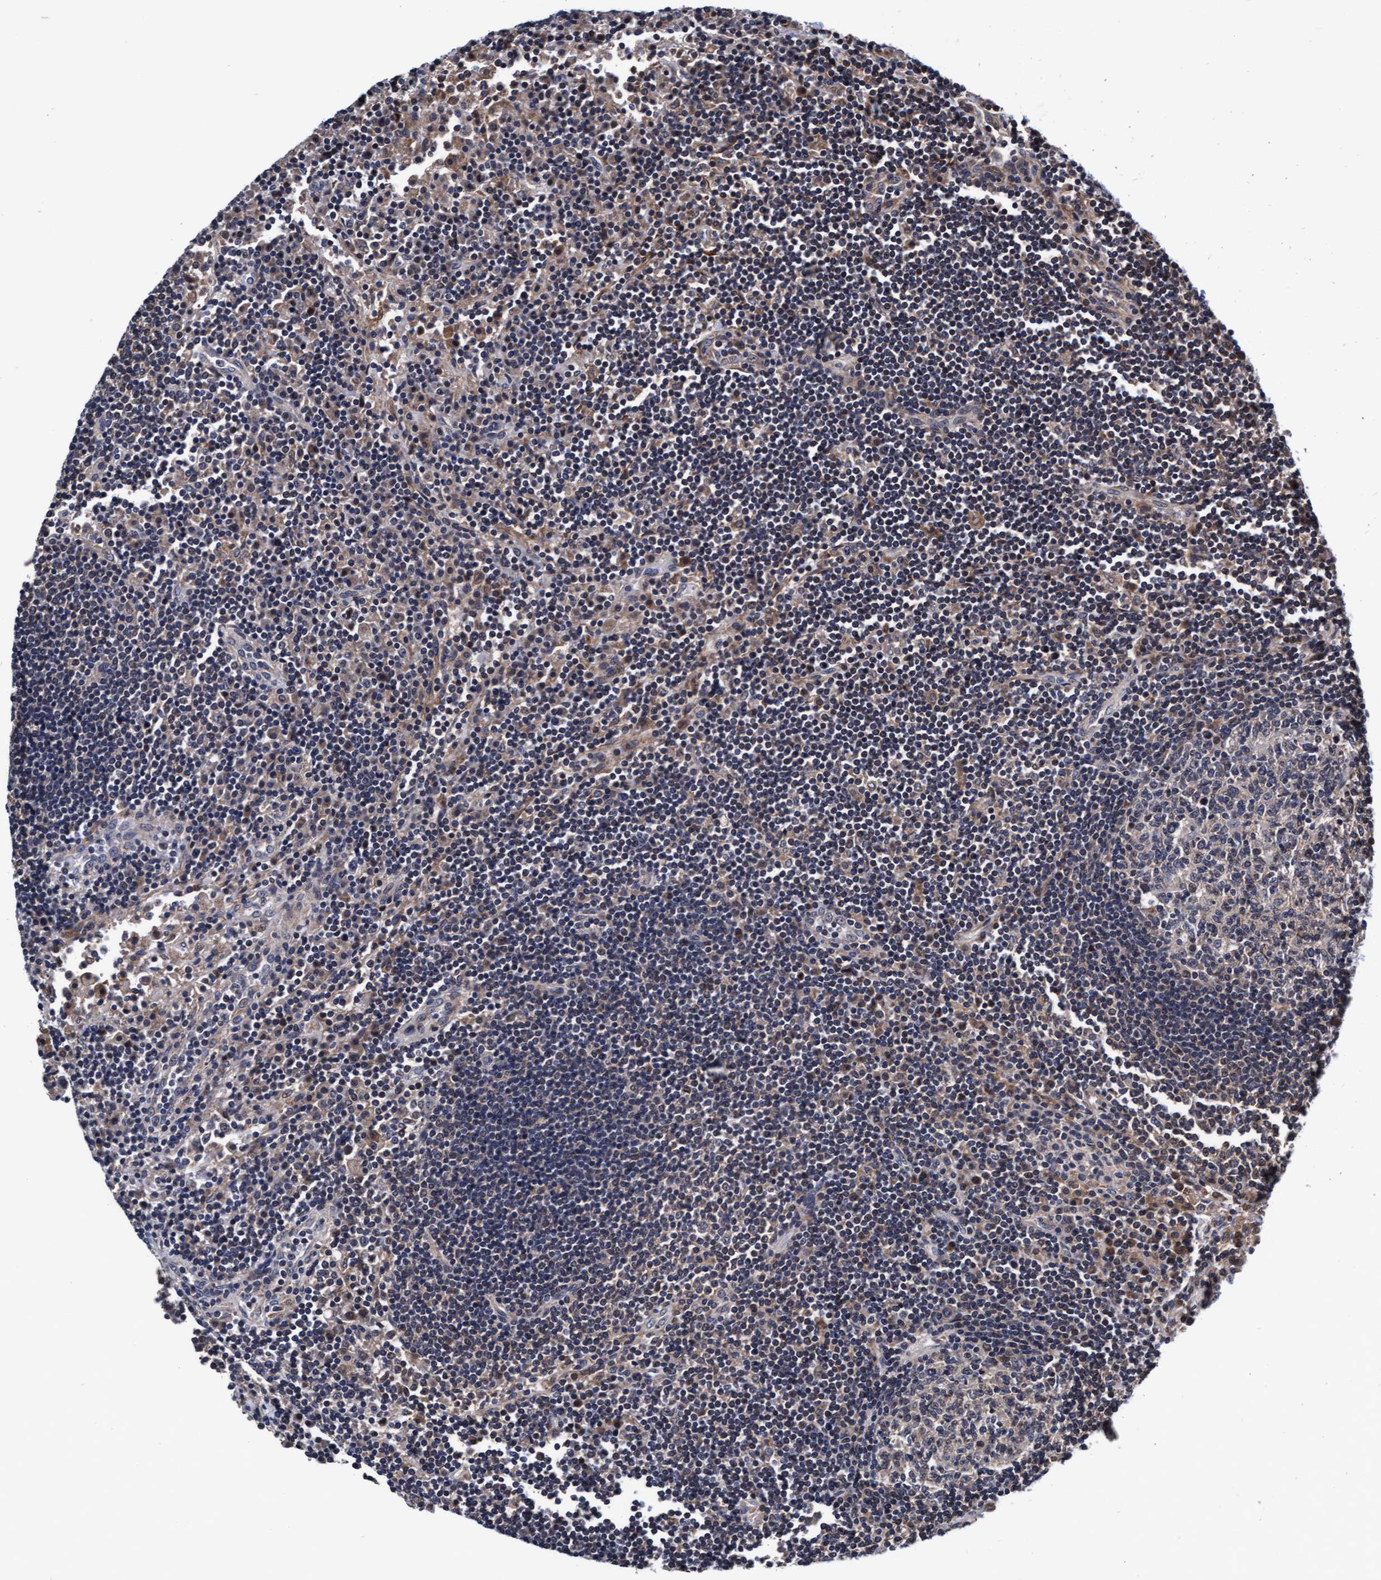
{"staining": {"intensity": "weak", "quantity": "<25%", "location": "cytoplasmic/membranous"}, "tissue": "lymph node", "cell_type": "Germinal center cells", "image_type": "normal", "snomed": [{"axis": "morphology", "description": "Normal tissue, NOS"}, {"axis": "topography", "description": "Lymph node"}], "caption": "Germinal center cells are negative for protein expression in unremarkable human lymph node. (DAB immunohistochemistry (IHC) visualized using brightfield microscopy, high magnification).", "gene": "EFCAB13", "patient": {"sex": "female", "age": 53}}